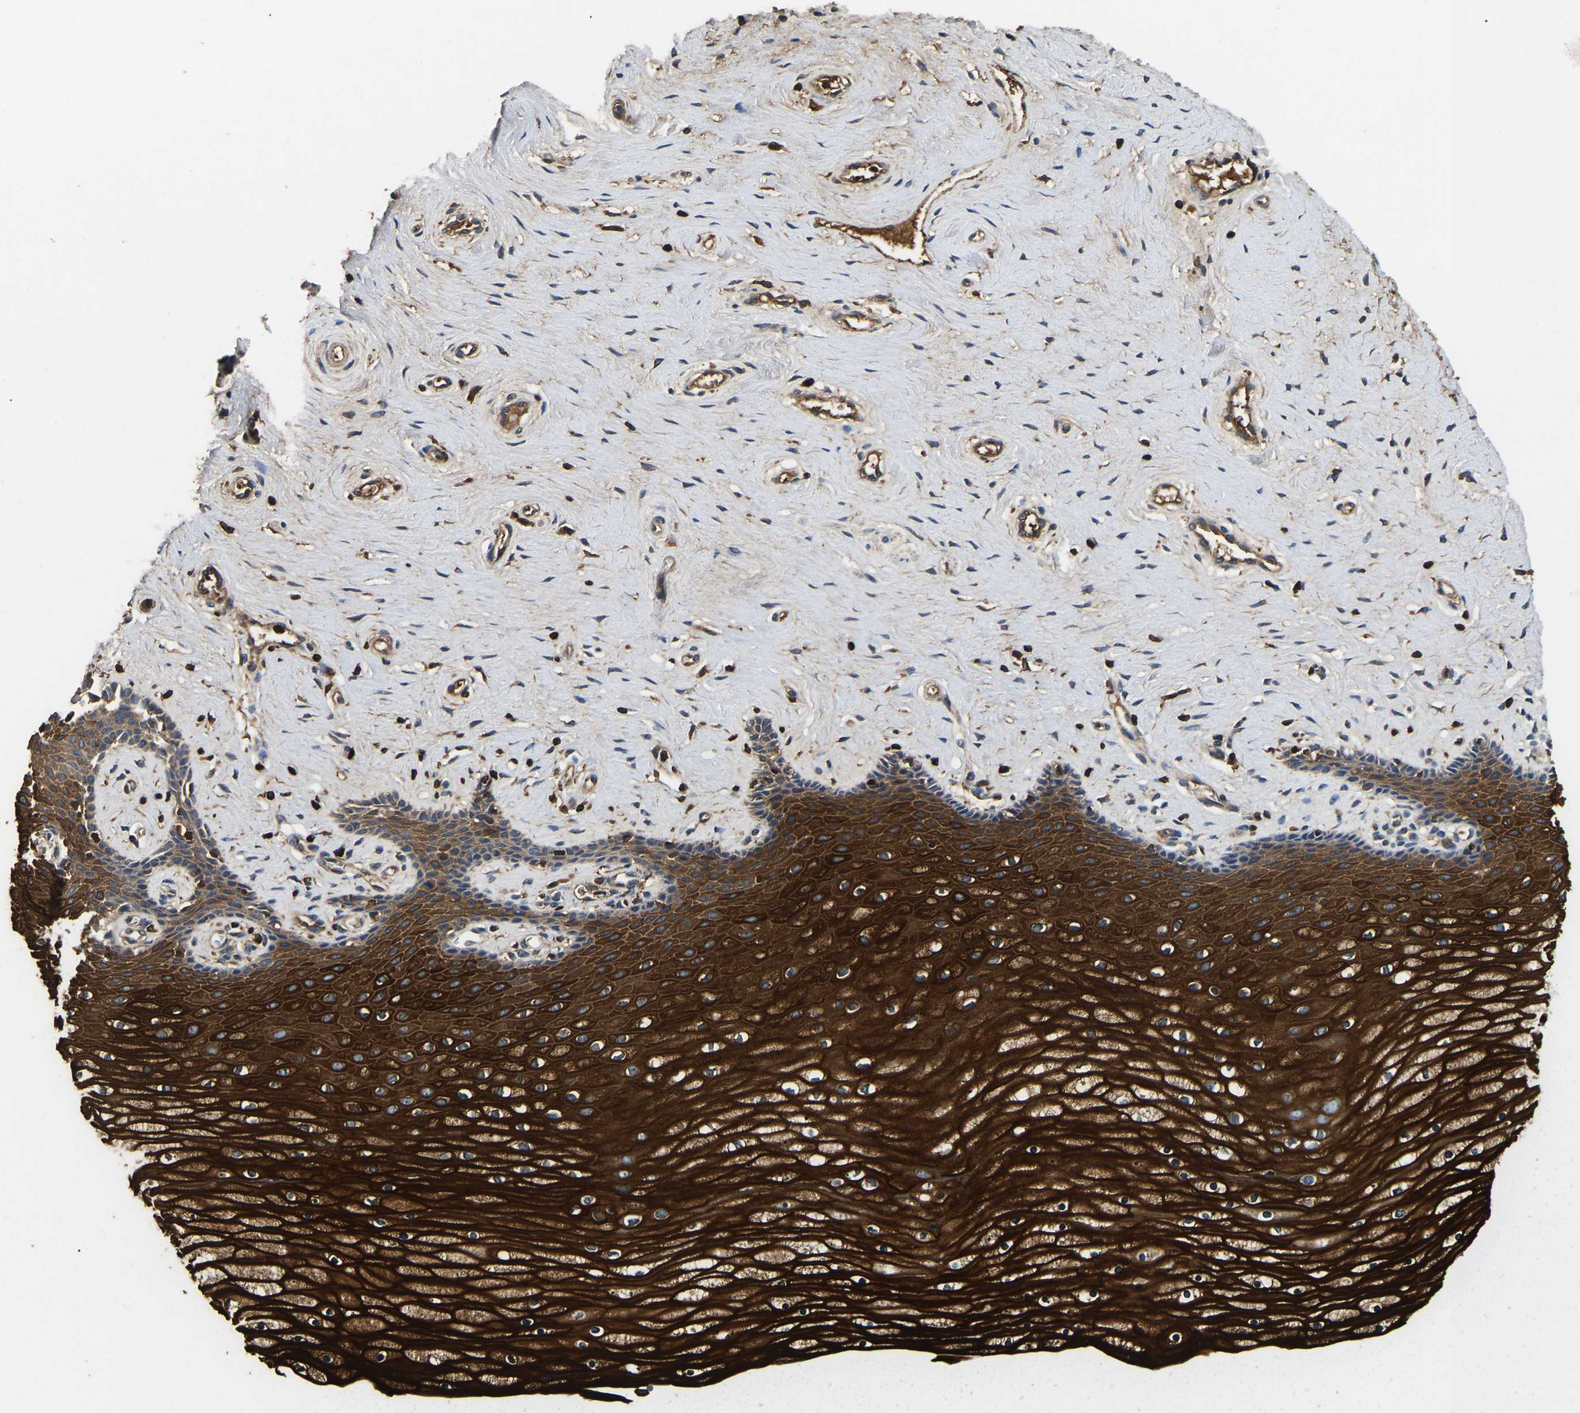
{"staining": {"intensity": "strong", "quantity": ">75%", "location": "cytoplasmic/membranous"}, "tissue": "cervix", "cell_type": "Squamous epithelial cells", "image_type": "normal", "snomed": [{"axis": "morphology", "description": "Normal tissue, NOS"}, {"axis": "topography", "description": "Cervix"}], "caption": "A brown stain highlights strong cytoplasmic/membranous expression of a protein in squamous epithelial cells of benign human cervix. The protein of interest is stained brown, and the nuclei are stained in blue (DAB (3,3'-diaminobenzidine) IHC with brightfield microscopy, high magnification).", "gene": "SMPD2", "patient": {"sex": "female", "age": 39}}